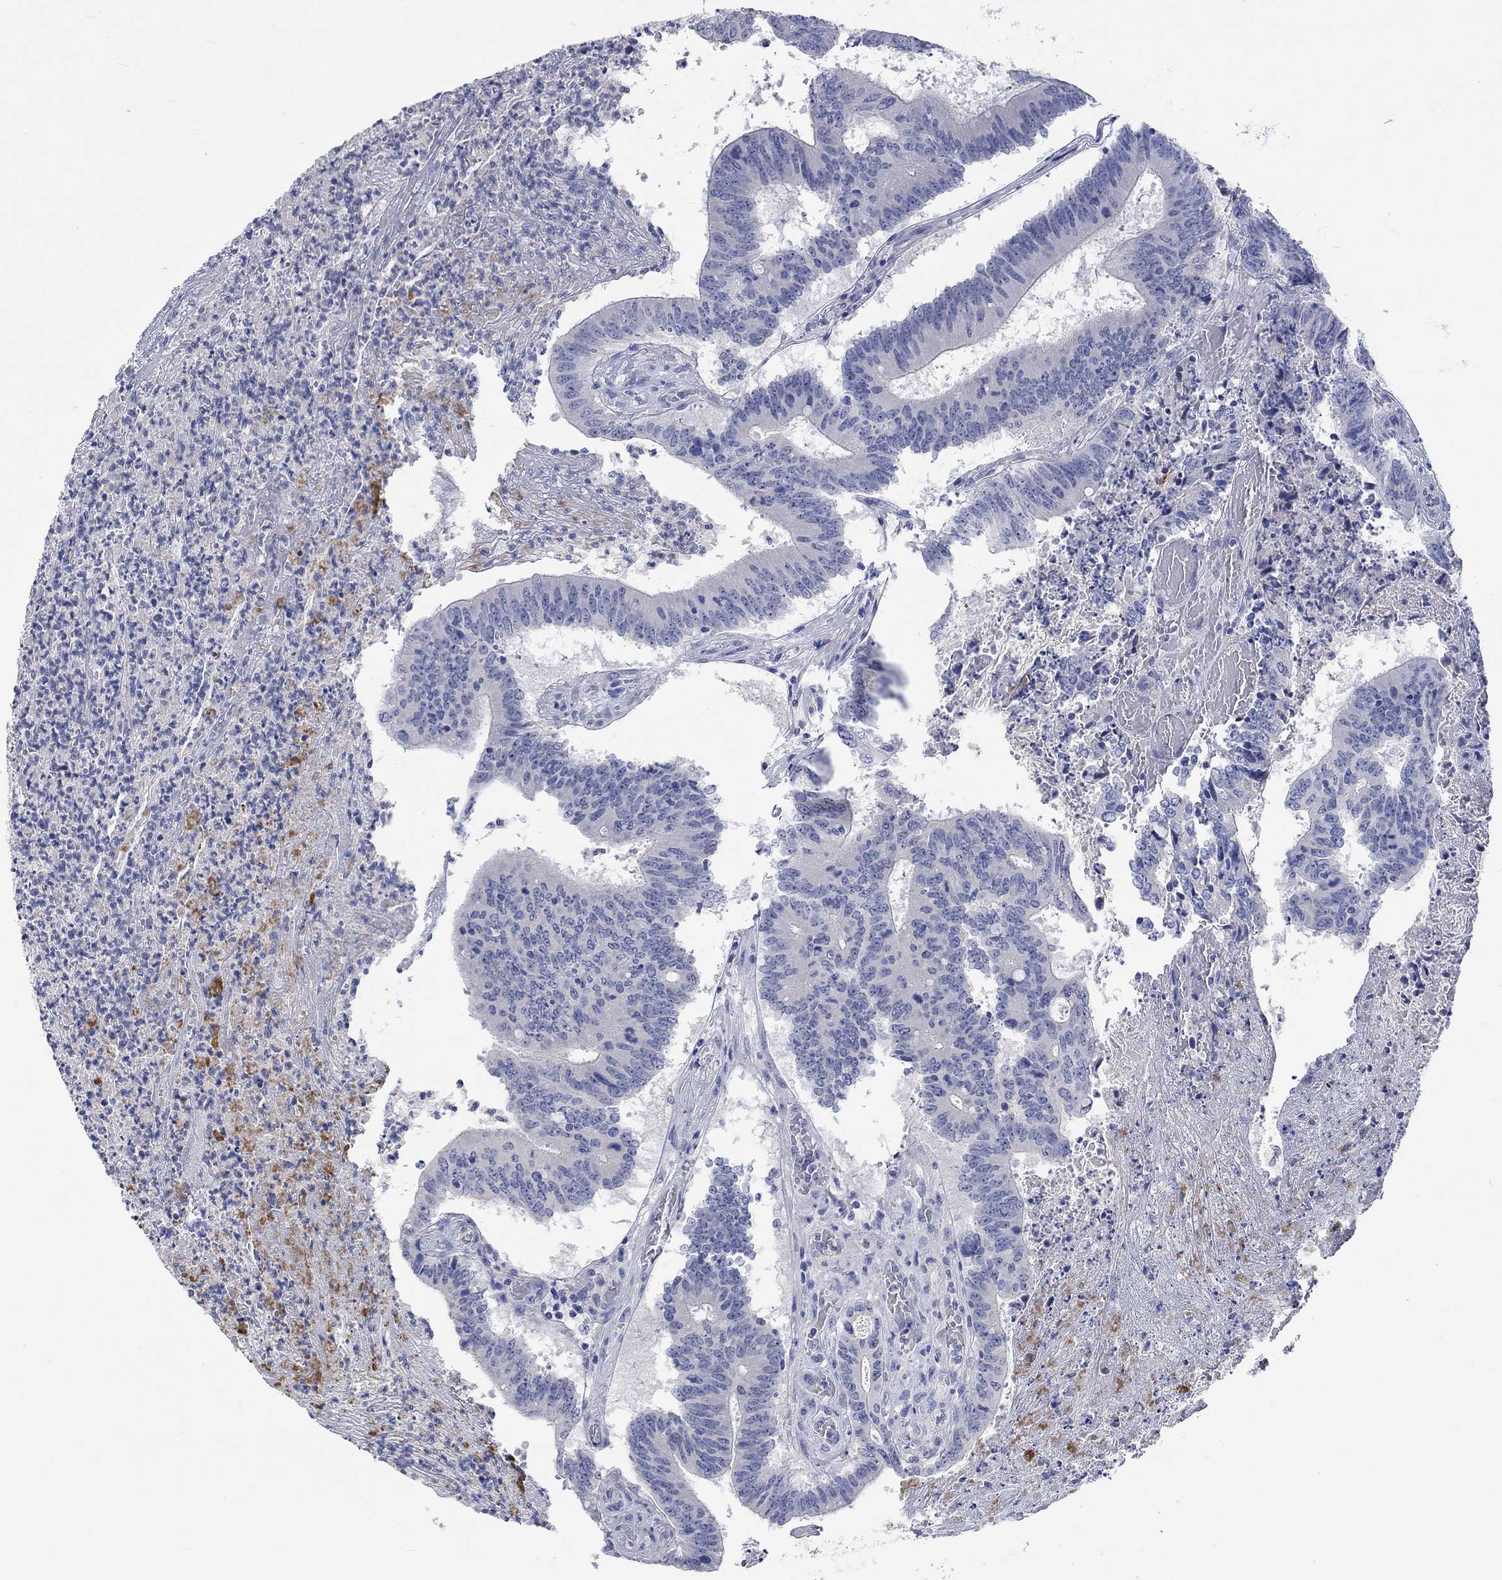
{"staining": {"intensity": "weak", "quantity": "<25%", "location": "nuclear"}, "tissue": "colorectal cancer", "cell_type": "Tumor cells", "image_type": "cancer", "snomed": [{"axis": "morphology", "description": "Adenocarcinoma, NOS"}, {"axis": "topography", "description": "Colon"}], "caption": "An image of colorectal cancer stained for a protein shows no brown staining in tumor cells.", "gene": "DLK1", "patient": {"sex": "female", "age": 70}}